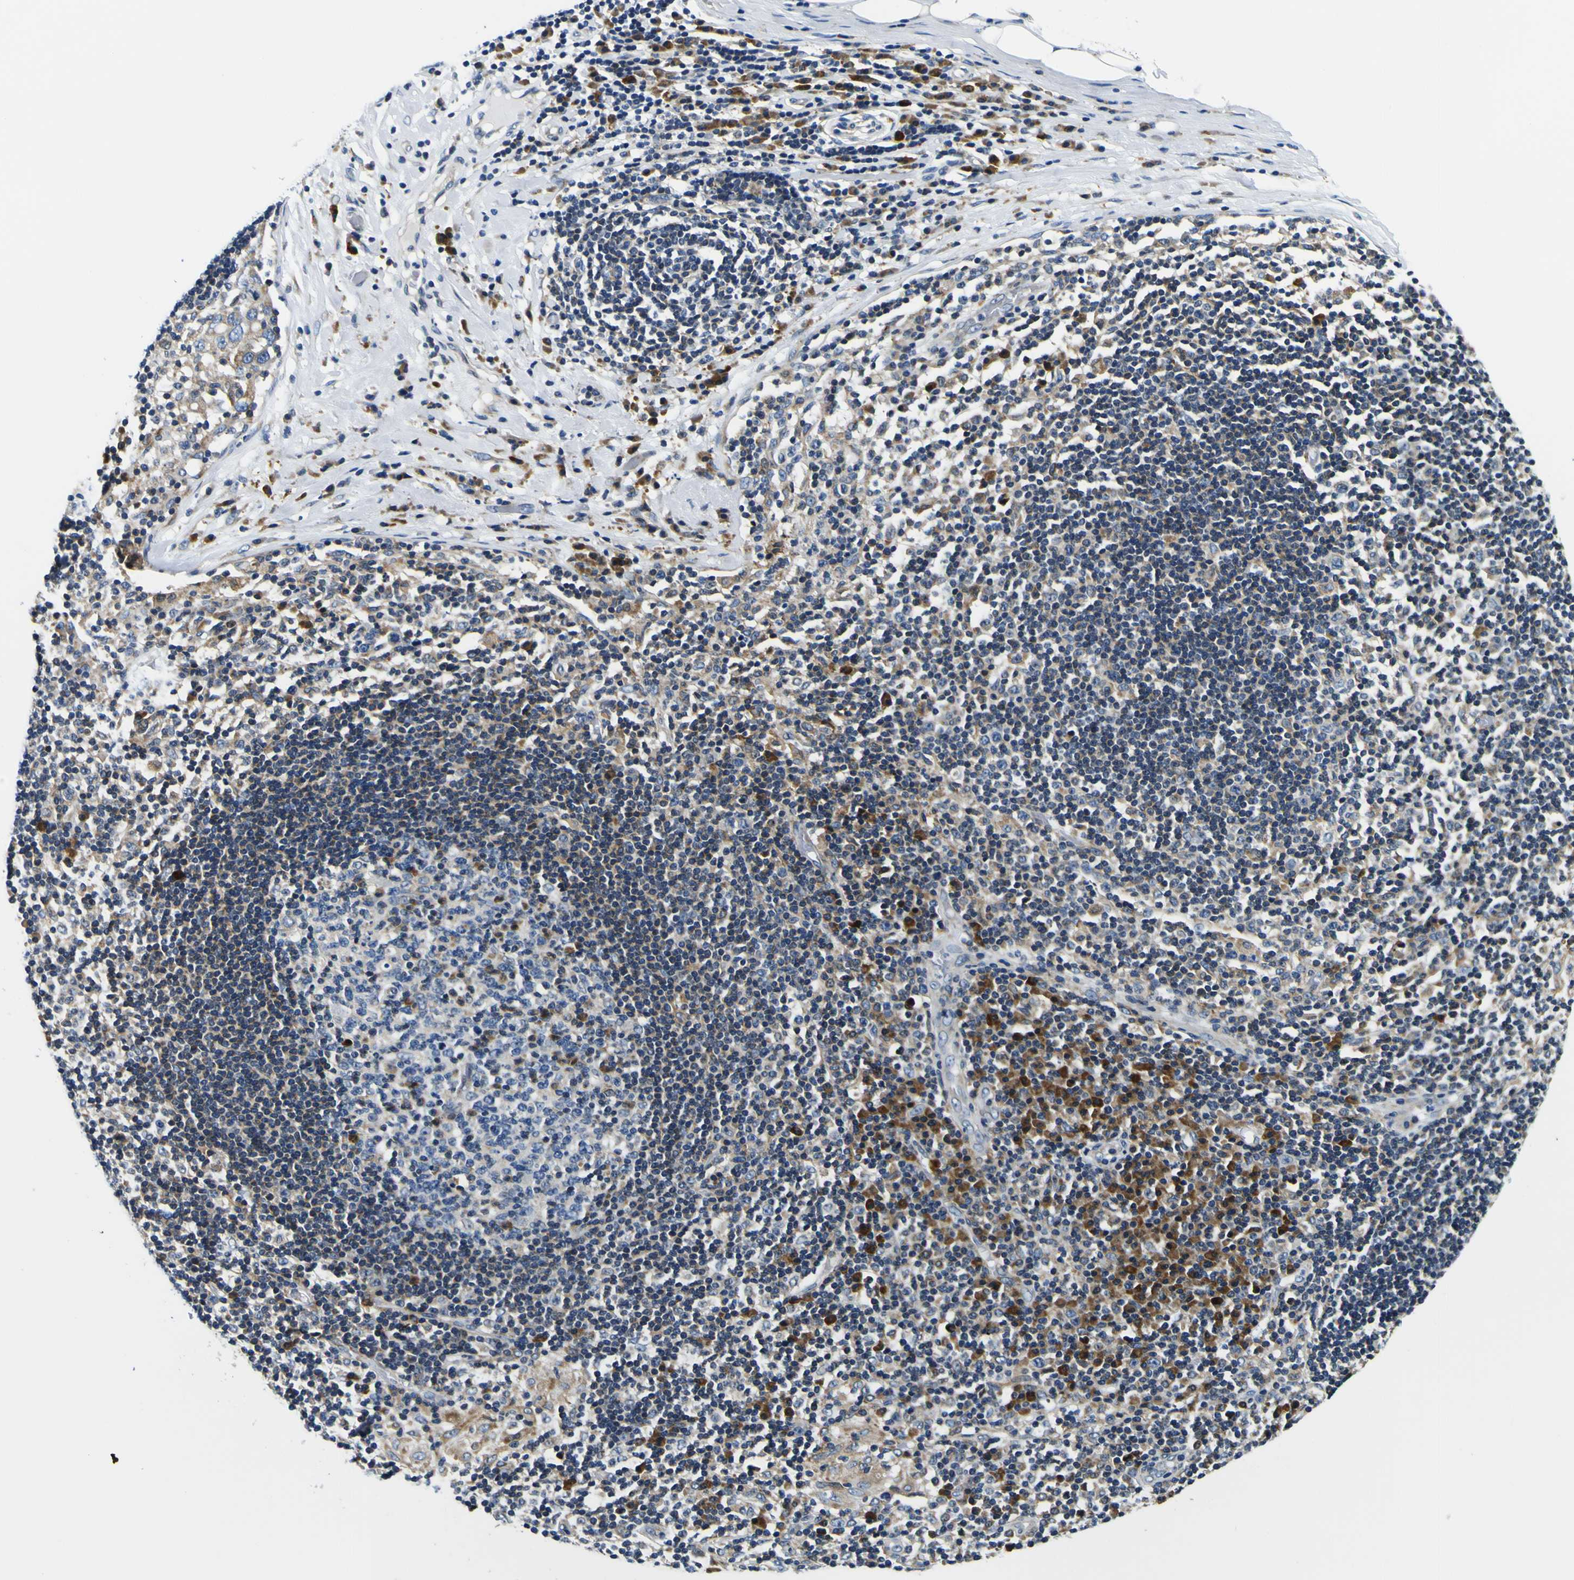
{"staining": {"intensity": "negative", "quantity": "none", "location": "none"}, "tissue": "adipose tissue", "cell_type": "Adipocytes", "image_type": "normal", "snomed": [{"axis": "morphology", "description": "Normal tissue, NOS"}, {"axis": "morphology", "description": "Adenocarcinoma, NOS"}, {"axis": "topography", "description": "Esophagus"}], "caption": "Benign adipose tissue was stained to show a protein in brown. There is no significant positivity in adipocytes. (Stains: DAB (3,3'-diaminobenzidine) IHC with hematoxylin counter stain, Microscopy: brightfield microscopy at high magnification).", "gene": "NLRP3", "patient": {"sex": "male", "age": 62}}